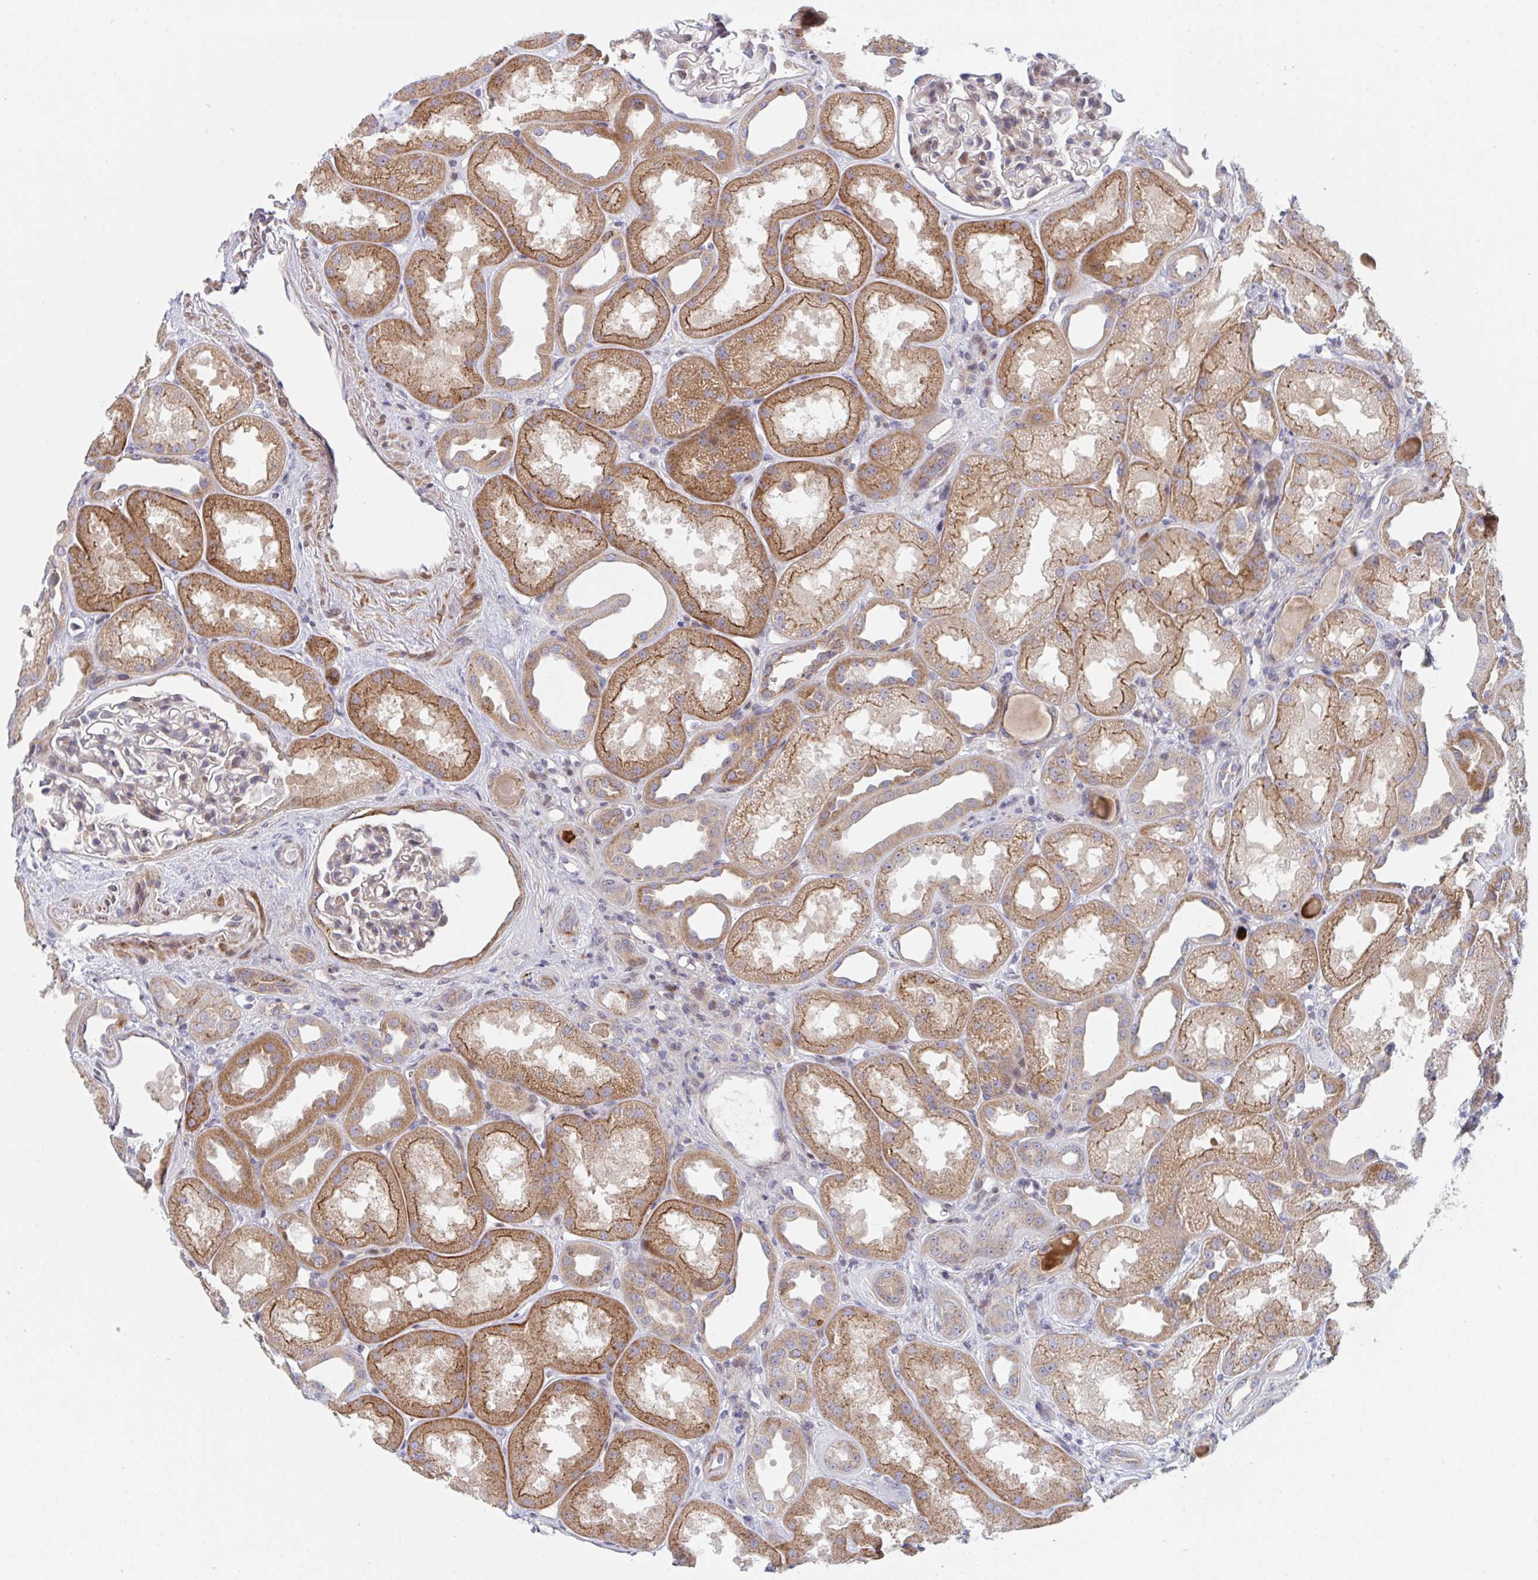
{"staining": {"intensity": "moderate", "quantity": "<25%", "location": "cytoplasmic/membranous"}, "tissue": "kidney", "cell_type": "Cells in glomeruli", "image_type": "normal", "snomed": [{"axis": "morphology", "description": "Normal tissue, NOS"}, {"axis": "topography", "description": "Kidney"}], "caption": "This is a micrograph of IHC staining of normal kidney, which shows moderate positivity in the cytoplasmic/membranous of cells in glomeruli.", "gene": "TNFSF4", "patient": {"sex": "male", "age": 61}}